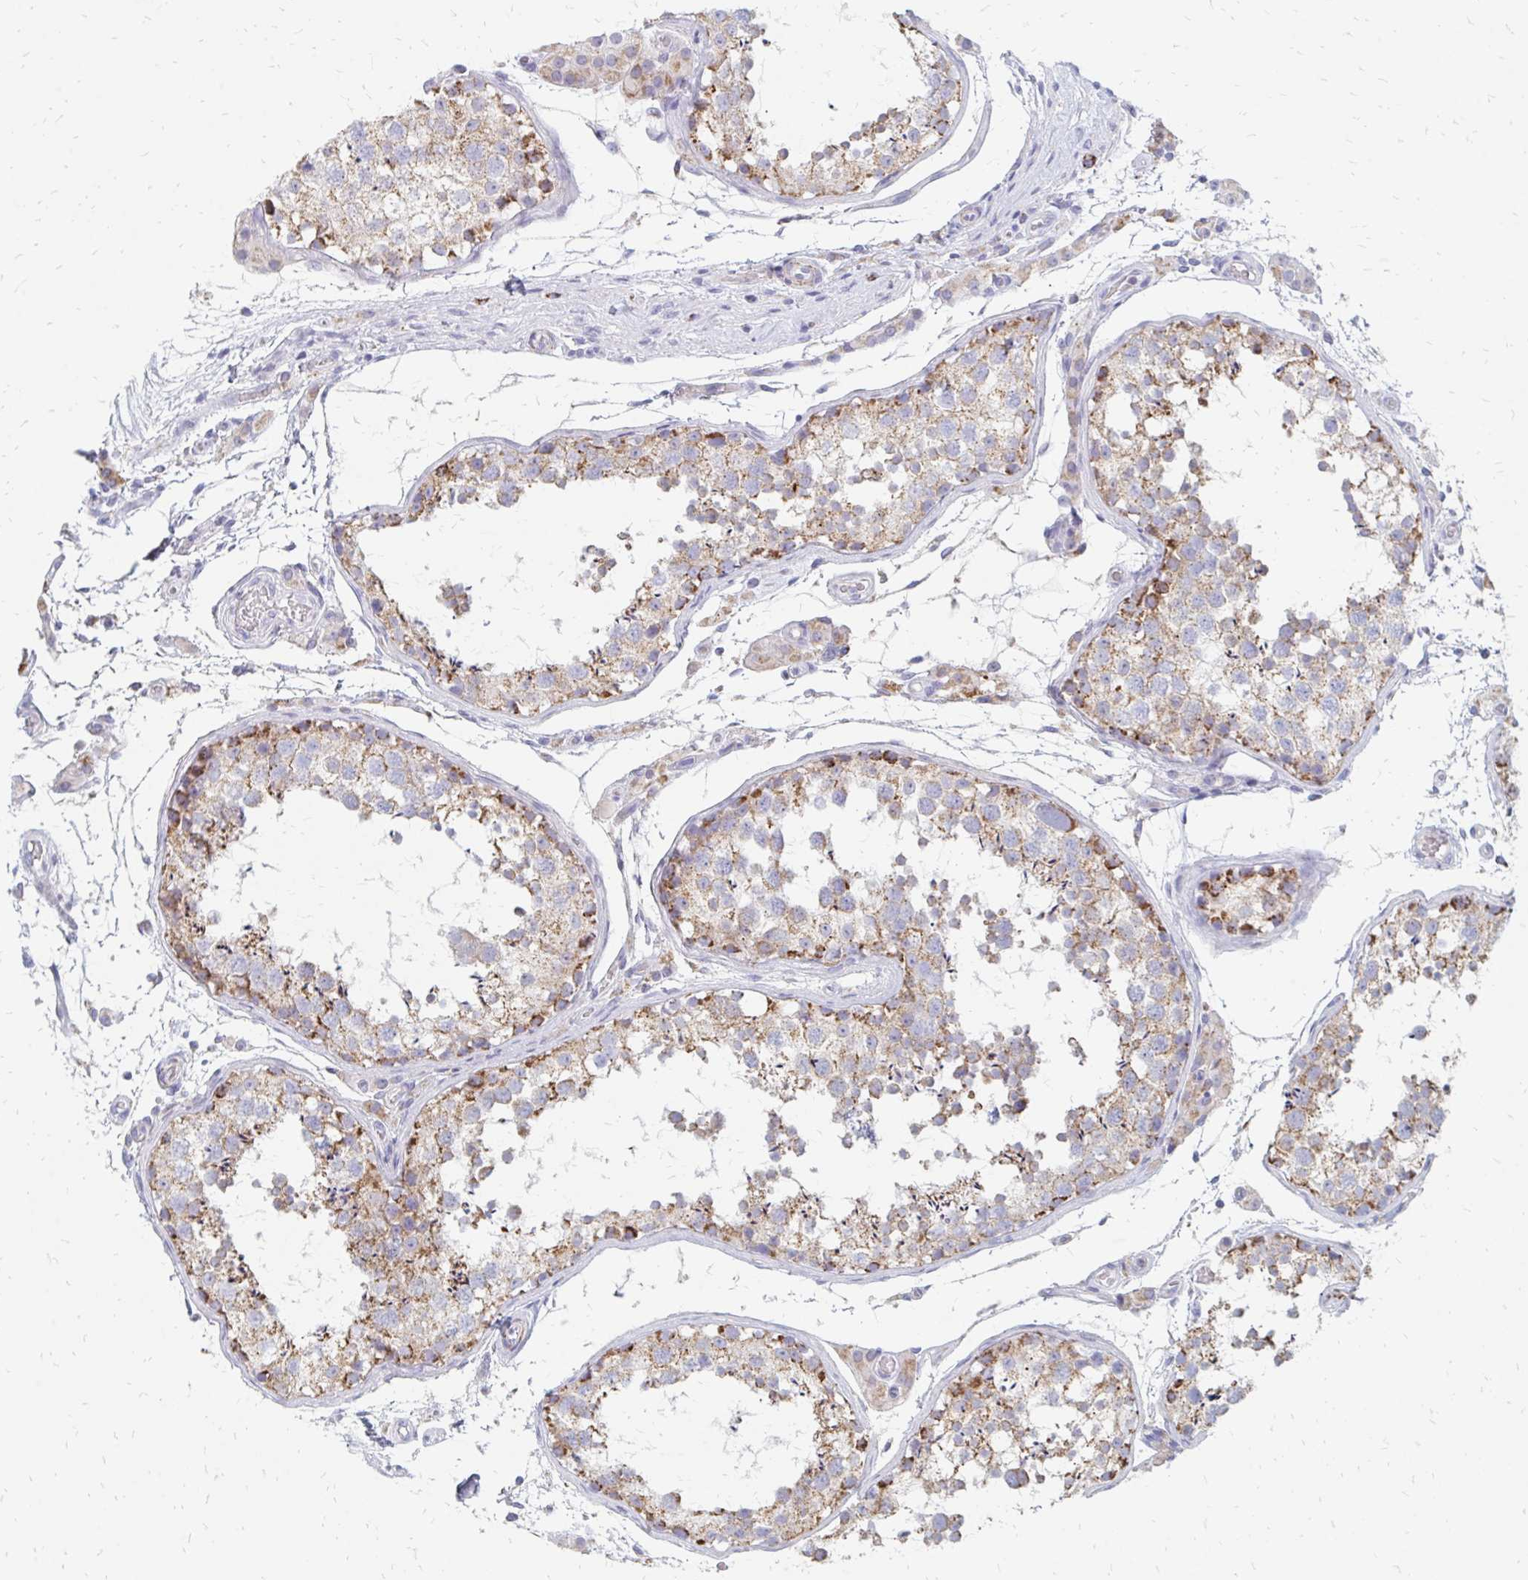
{"staining": {"intensity": "moderate", "quantity": ">75%", "location": "cytoplasmic/membranous"}, "tissue": "testis", "cell_type": "Cells in seminiferous ducts", "image_type": "normal", "snomed": [{"axis": "morphology", "description": "Normal tissue, NOS"}, {"axis": "morphology", "description": "Seminoma, NOS"}, {"axis": "topography", "description": "Testis"}], "caption": "Normal testis was stained to show a protein in brown. There is medium levels of moderate cytoplasmic/membranous staining in approximately >75% of cells in seminiferous ducts.", "gene": "OR10V1", "patient": {"sex": "male", "age": 29}}